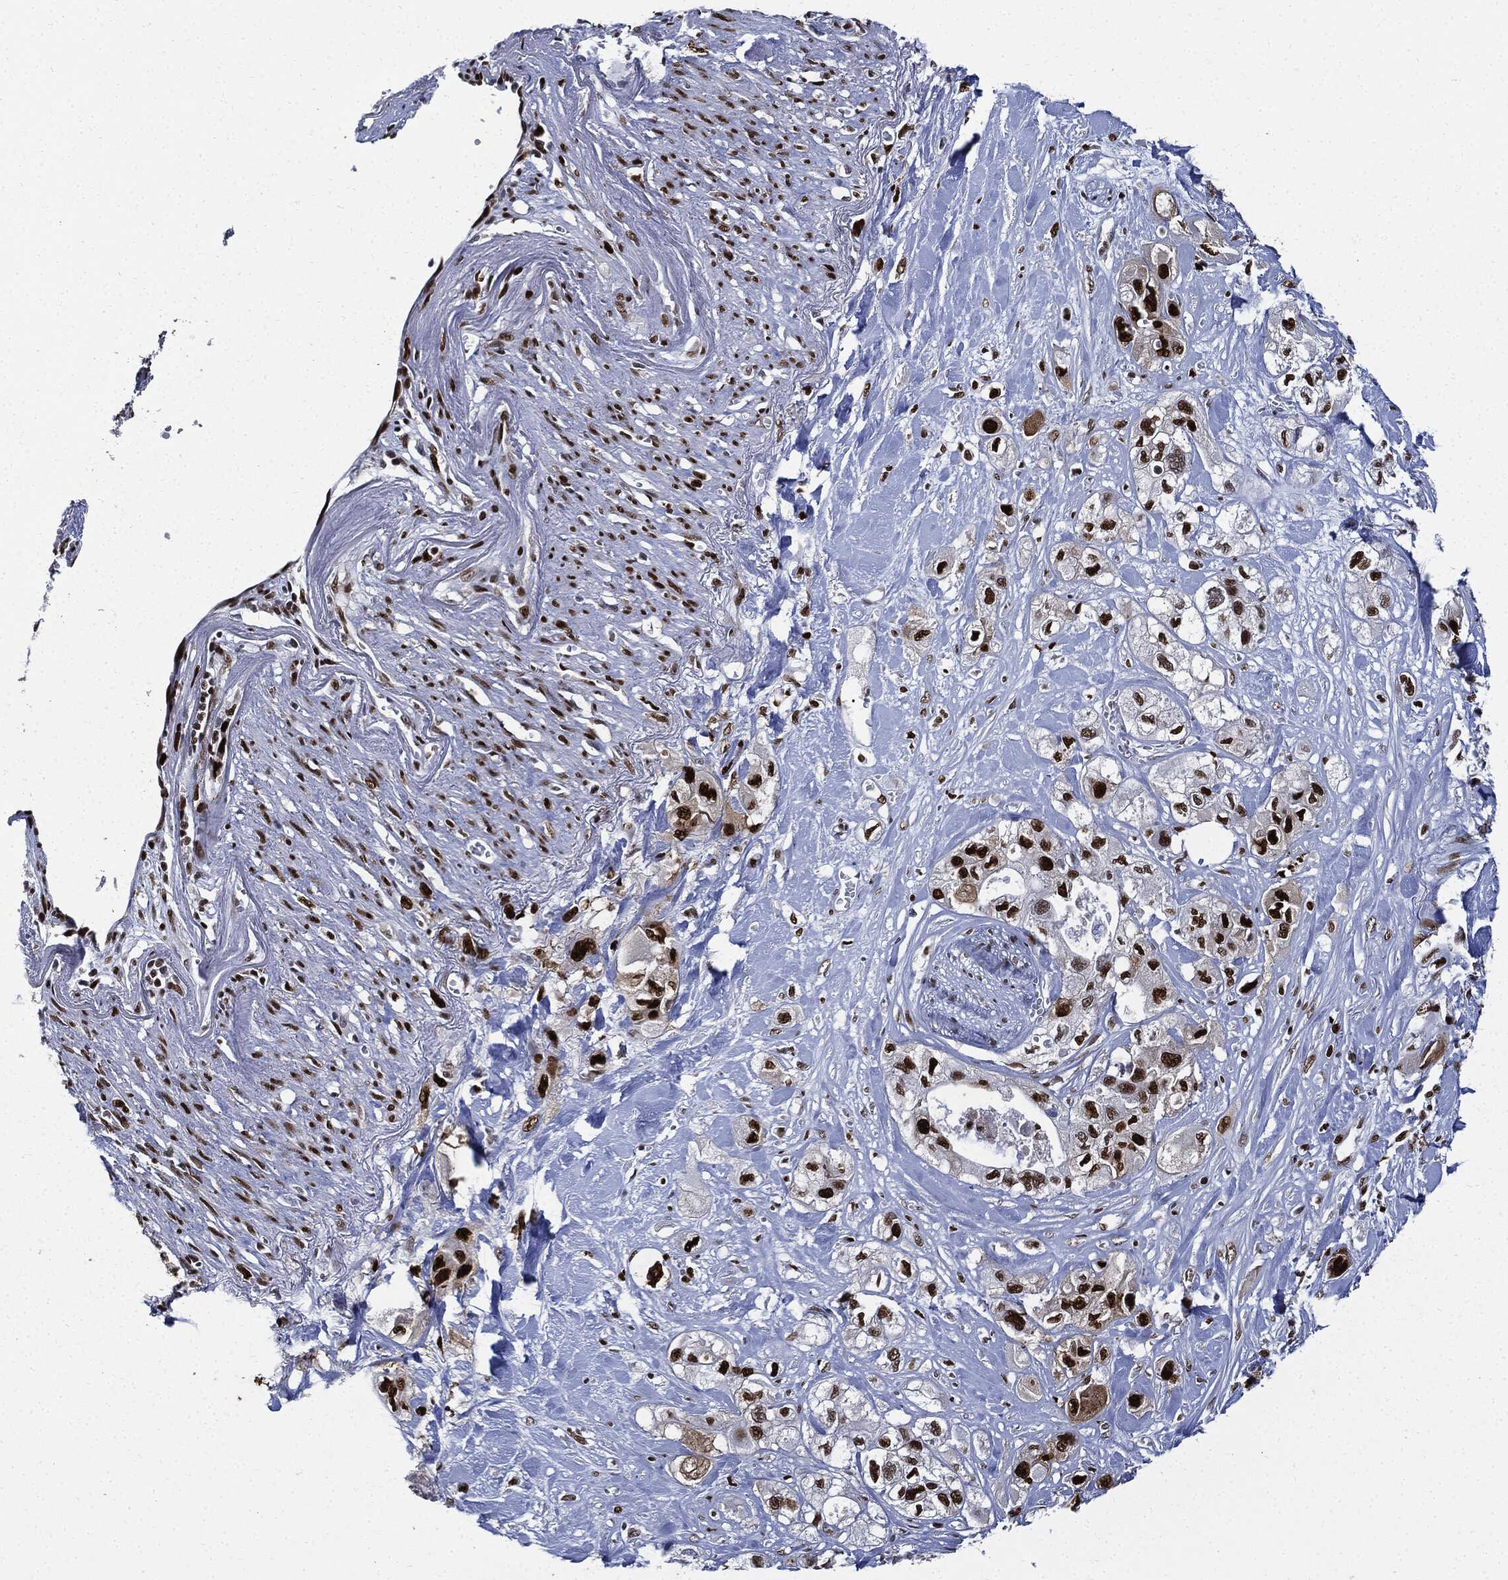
{"staining": {"intensity": "strong", "quantity": ">75%", "location": "nuclear"}, "tissue": "pancreatic cancer", "cell_type": "Tumor cells", "image_type": "cancer", "snomed": [{"axis": "morphology", "description": "Adenocarcinoma, NOS"}, {"axis": "topography", "description": "Pancreas"}], "caption": "The photomicrograph displays staining of pancreatic cancer (adenocarcinoma), revealing strong nuclear protein positivity (brown color) within tumor cells.", "gene": "PCNA", "patient": {"sex": "male", "age": 72}}